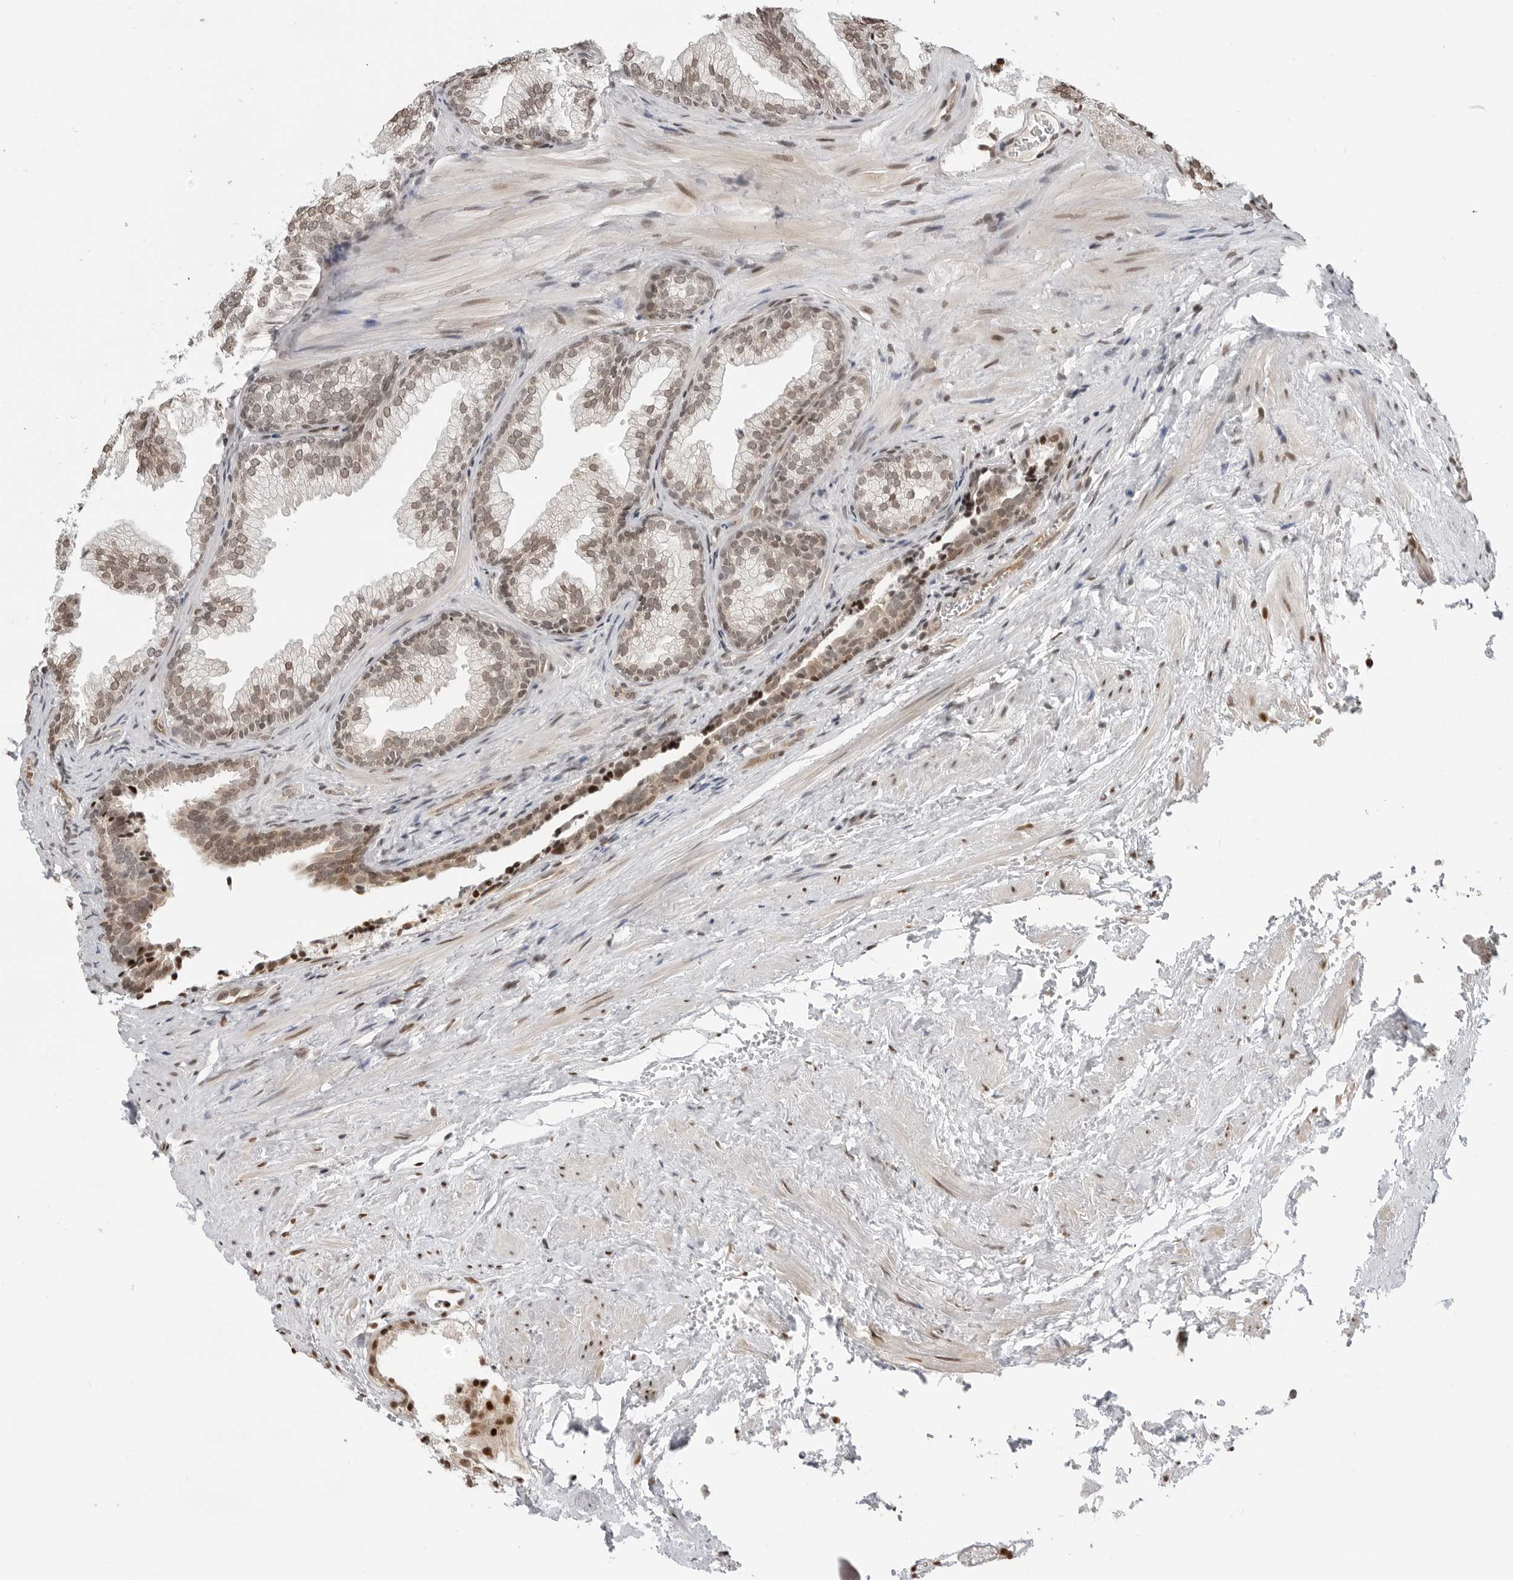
{"staining": {"intensity": "moderate", "quantity": "25%-75%", "location": "cytoplasmic/membranous,nuclear"}, "tissue": "prostate", "cell_type": "Glandular cells", "image_type": "normal", "snomed": [{"axis": "morphology", "description": "Normal tissue, NOS"}, {"axis": "topography", "description": "Prostate"}], "caption": "Immunohistochemical staining of normal human prostate shows moderate cytoplasmic/membranous,nuclear protein staining in about 25%-75% of glandular cells.", "gene": "C8orf33", "patient": {"sex": "male", "age": 76}}